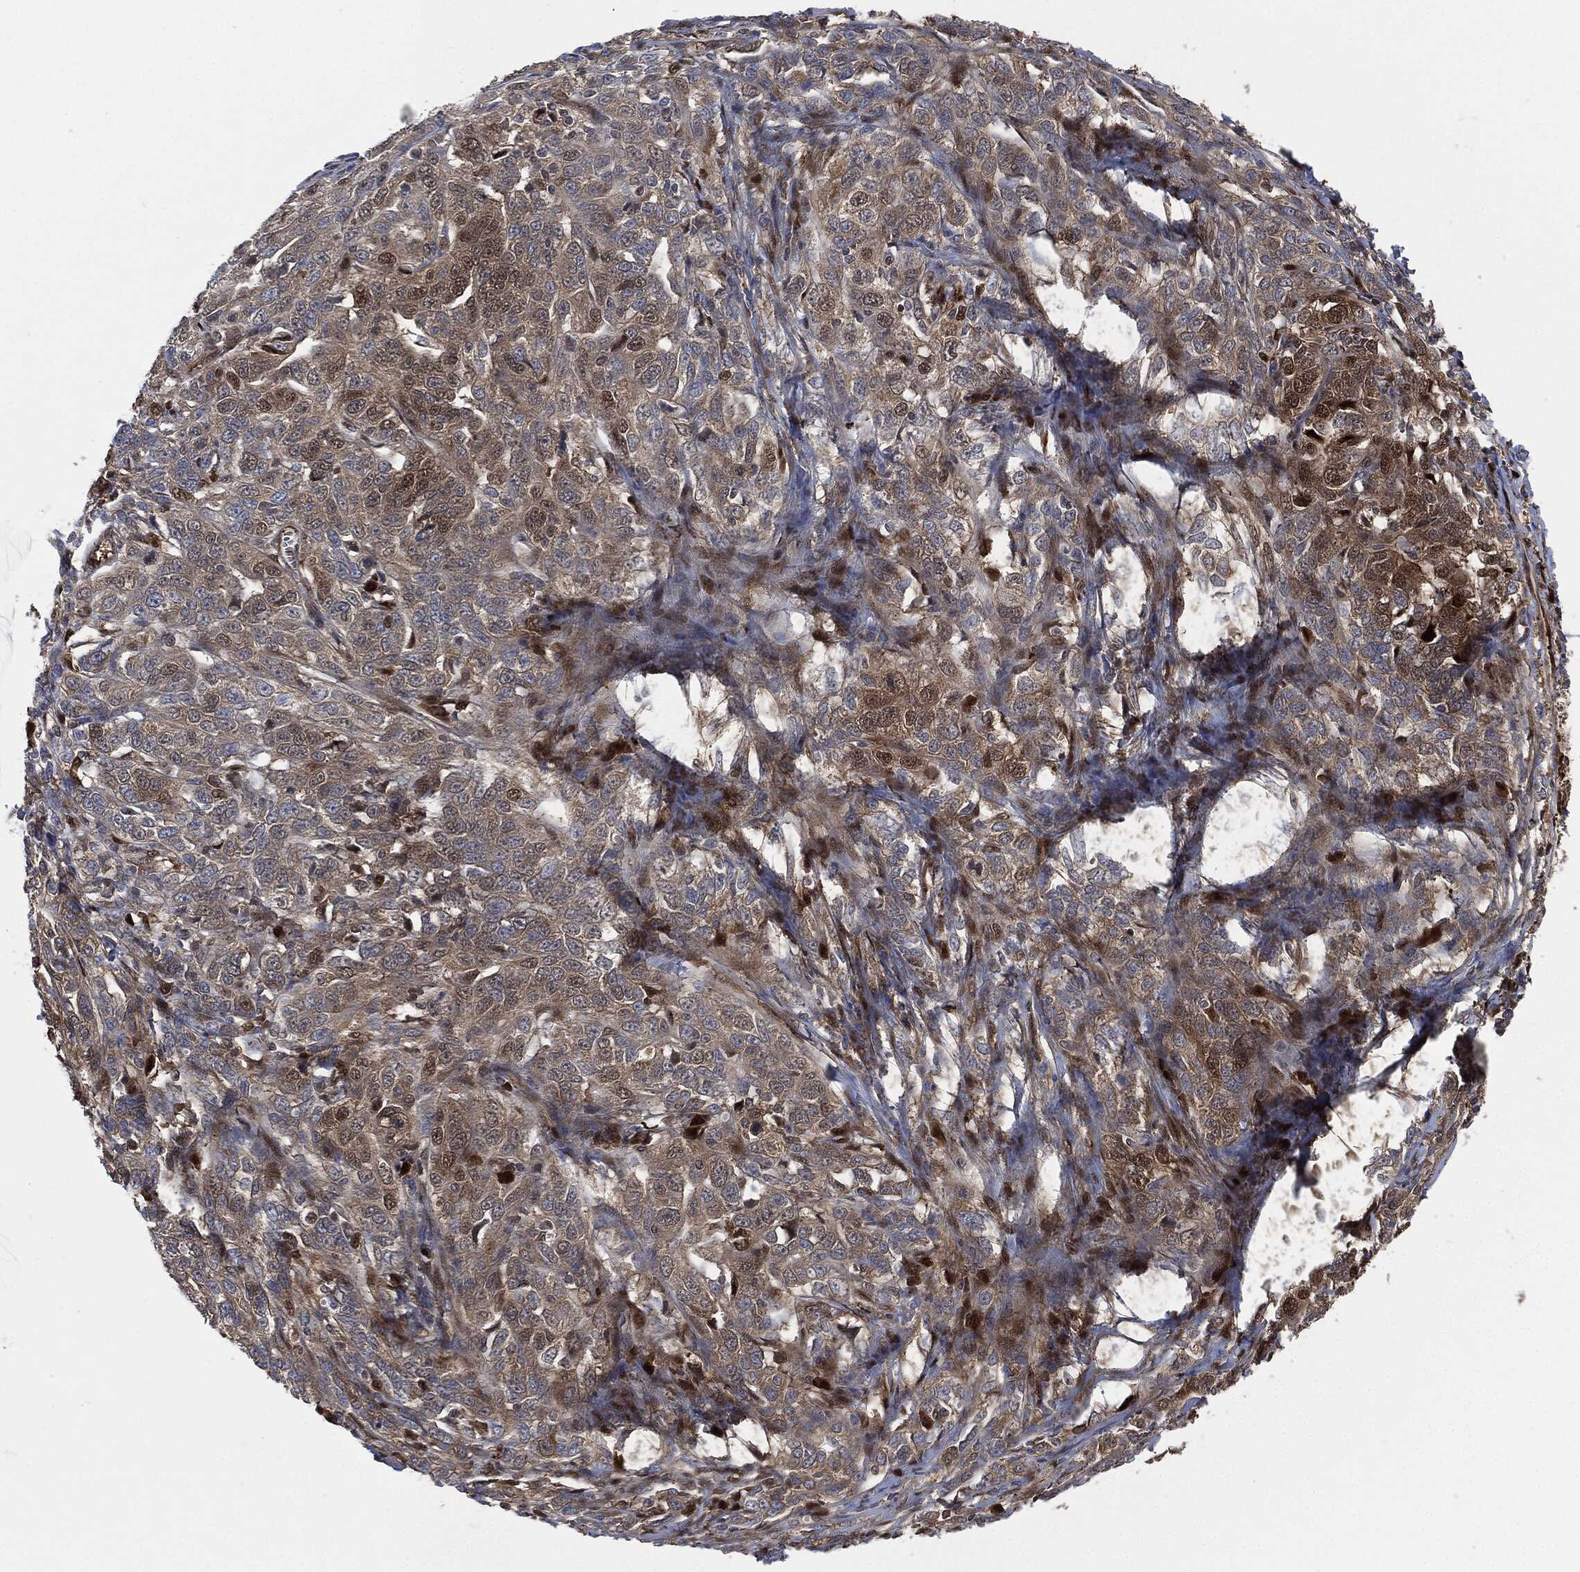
{"staining": {"intensity": "moderate", "quantity": "<25%", "location": "cytoplasmic/membranous,nuclear"}, "tissue": "ovarian cancer", "cell_type": "Tumor cells", "image_type": "cancer", "snomed": [{"axis": "morphology", "description": "Cystadenocarcinoma, serous, NOS"}, {"axis": "topography", "description": "Ovary"}], "caption": "There is low levels of moderate cytoplasmic/membranous and nuclear positivity in tumor cells of serous cystadenocarcinoma (ovarian), as demonstrated by immunohistochemical staining (brown color).", "gene": "DCTN1", "patient": {"sex": "female", "age": 71}}